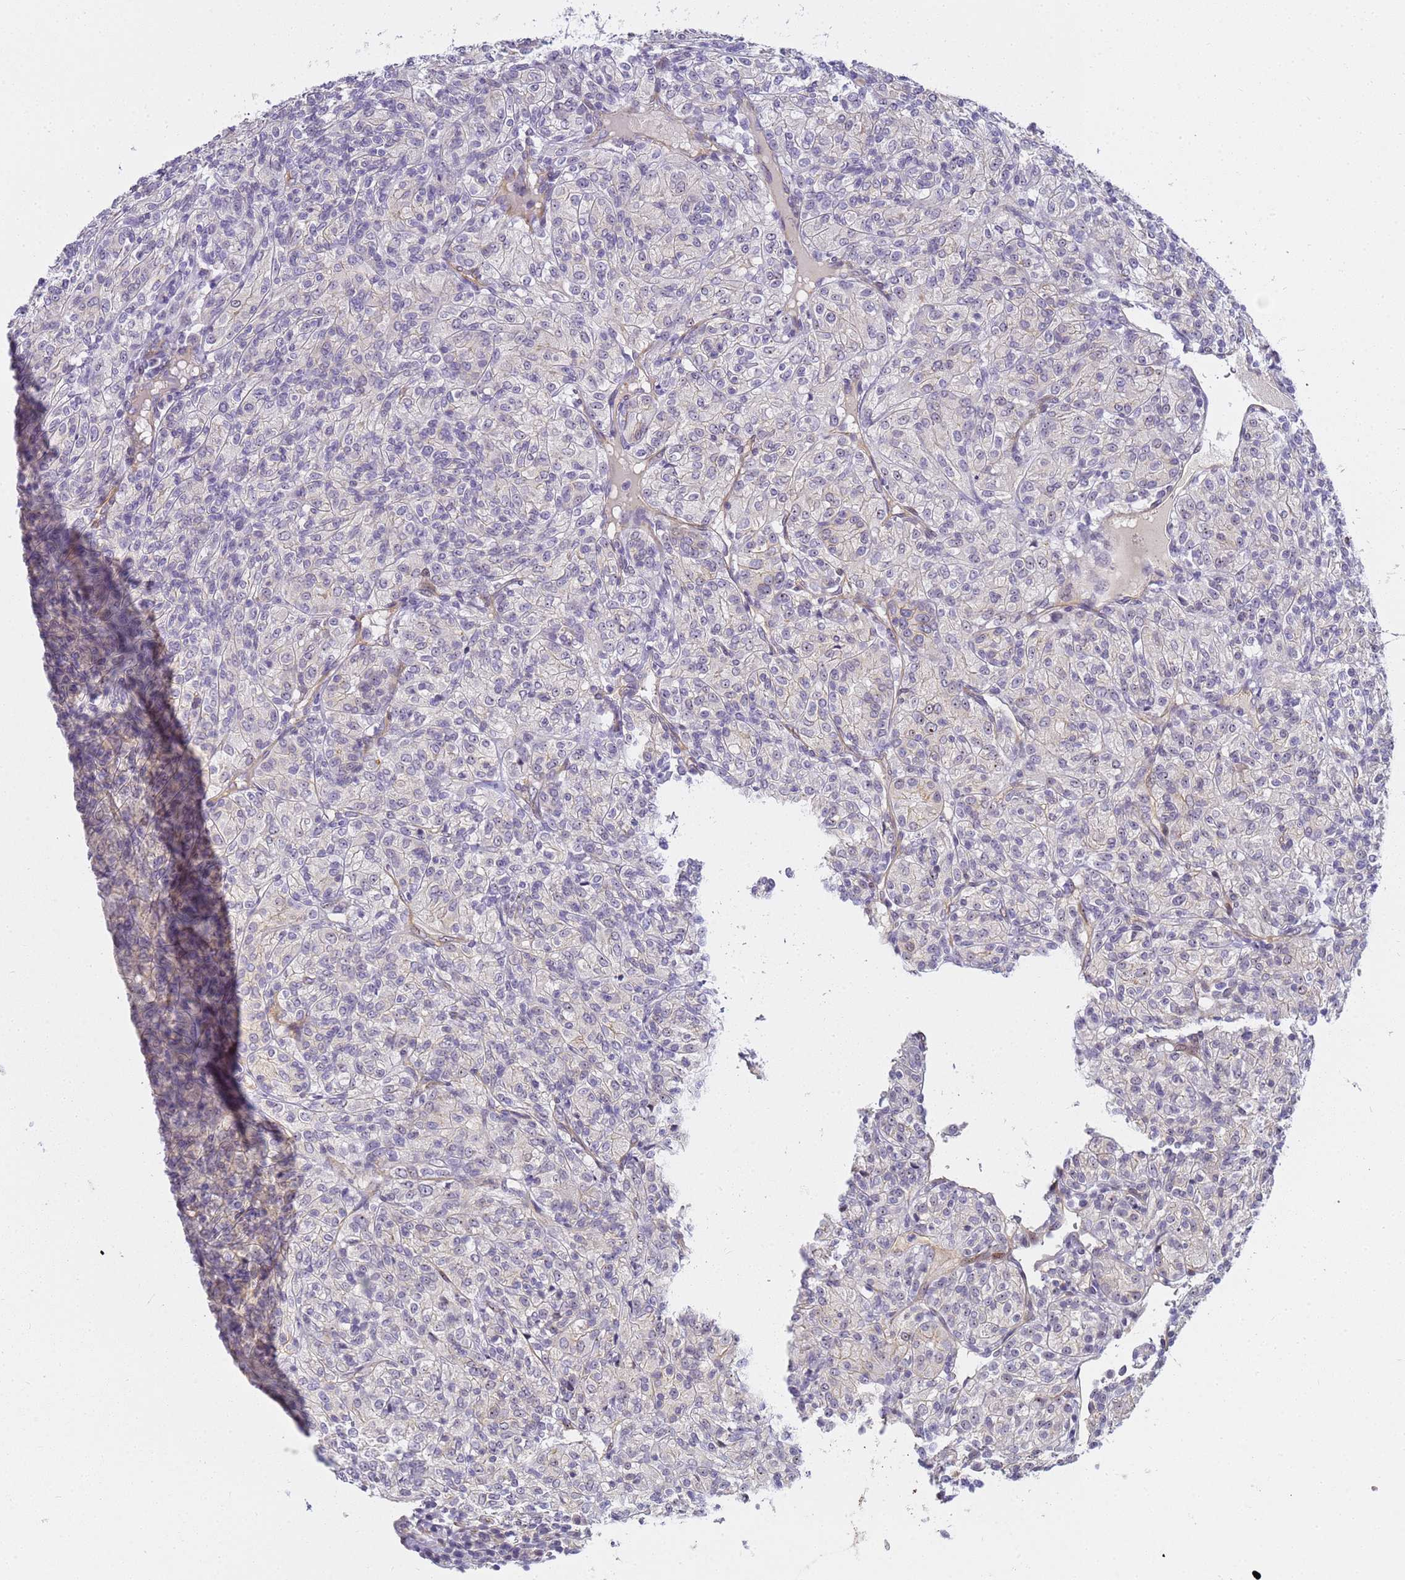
{"staining": {"intensity": "negative", "quantity": "none", "location": "none"}, "tissue": "renal cancer", "cell_type": "Tumor cells", "image_type": "cancer", "snomed": [{"axis": "morphology", "description": "Adenocarcinoma, NOS"}, {"axis": "topography", "description": "Kidney"}], "caption": "Image shows no significant protein staining in tumor cells of renal cancer.", "gene": "GON4L", "patient": {"sex": "male", "age": 77}}